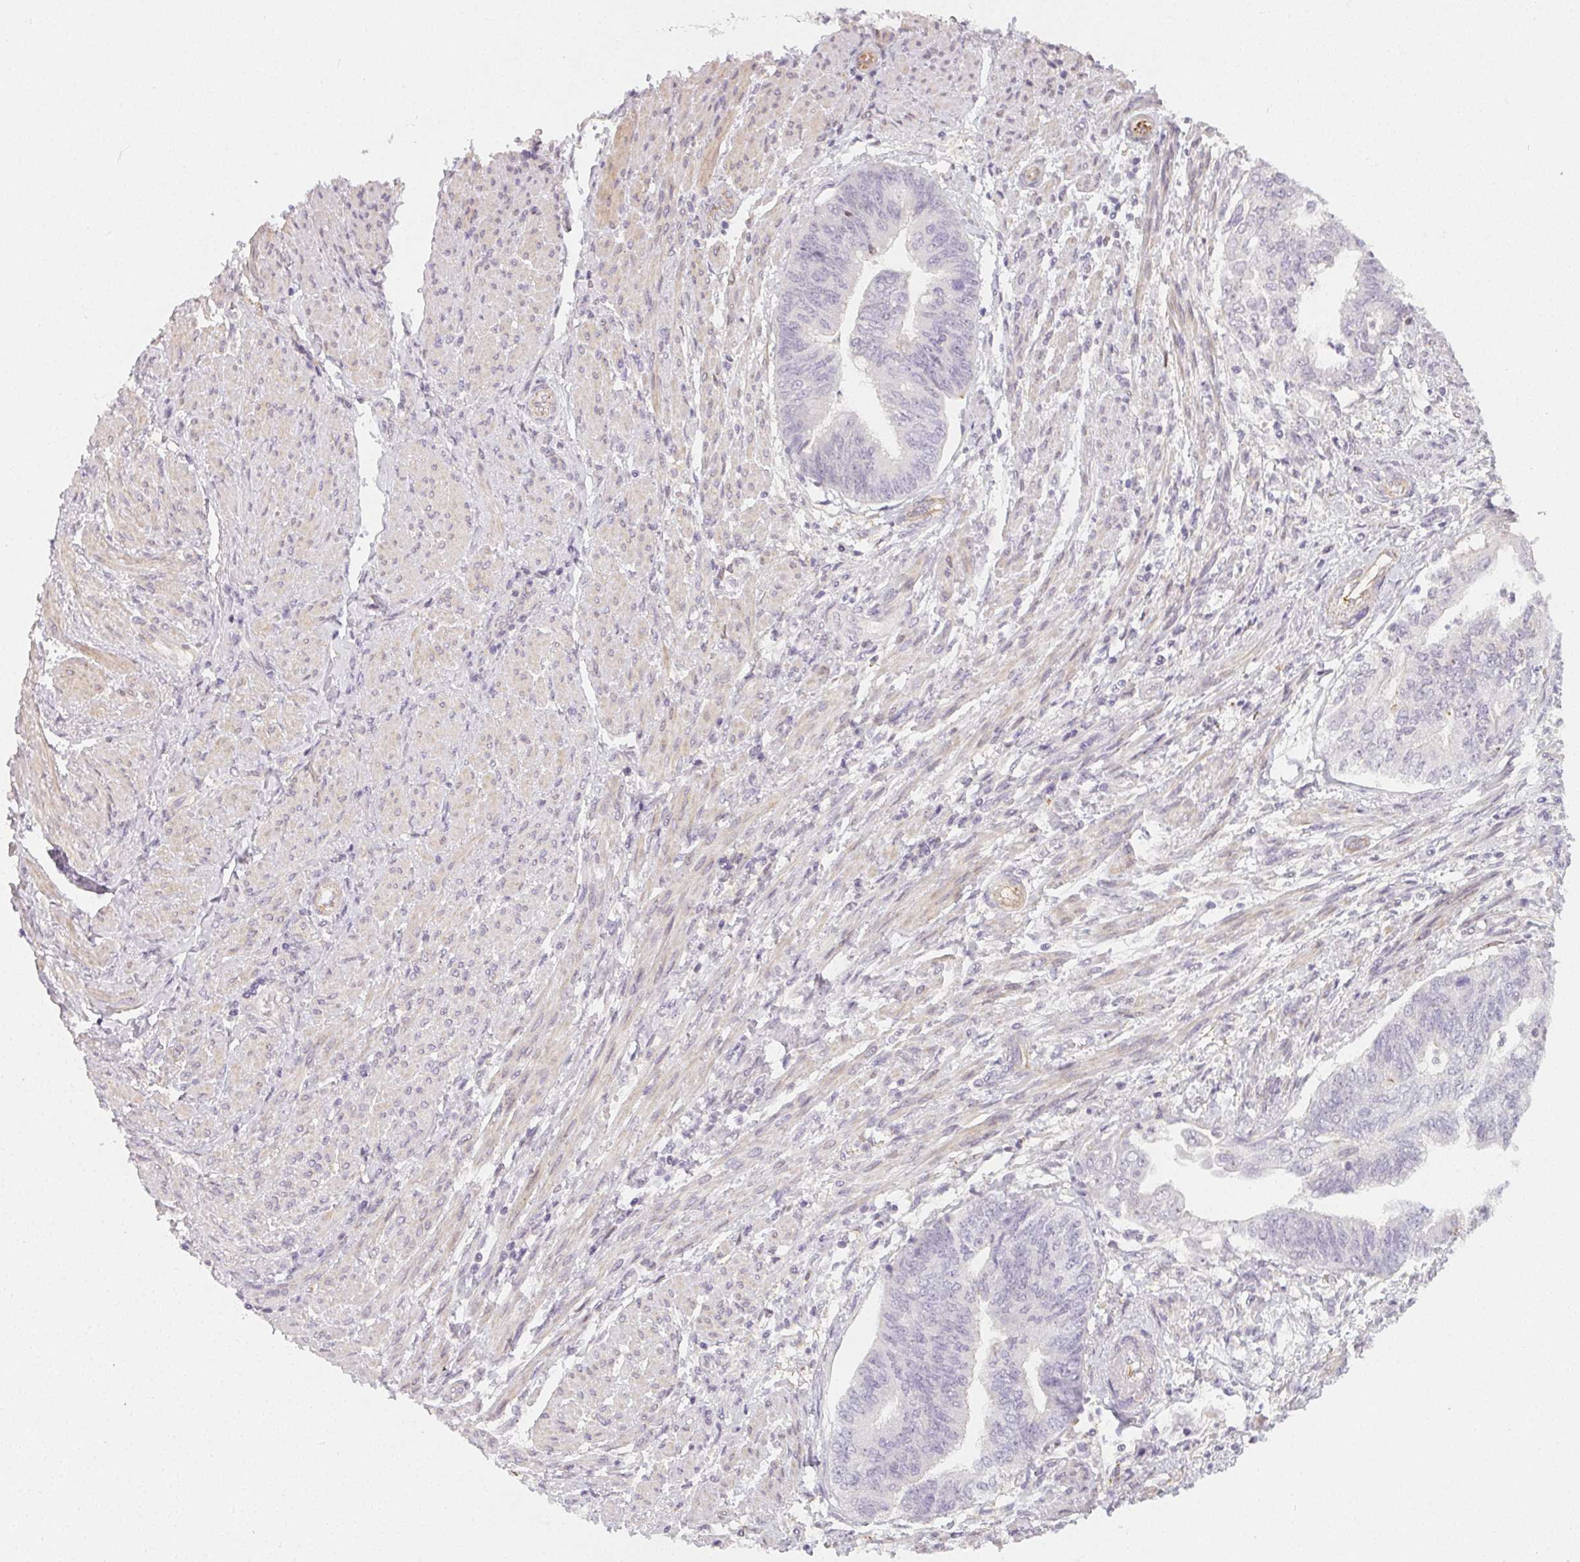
{"staining": {"intensity": "negative", "quantity": "none", "location": "none"}, "tissue": "endometrial cancer", "cell_type": "Tumor cells", "image_type": "cancer", "snomed": [{"axis": "morphology", "description": "Adenocarcinoma, NOS"}, {"axis": "topography", "description": "Endometrium"}], "caption": "Immunohistochemical staining of endometrial adenocarcinoma demonstrates no significant expression in tumor cells.", "gene": "LRRC23", "patient": {"sex": "female", "age": 65}}